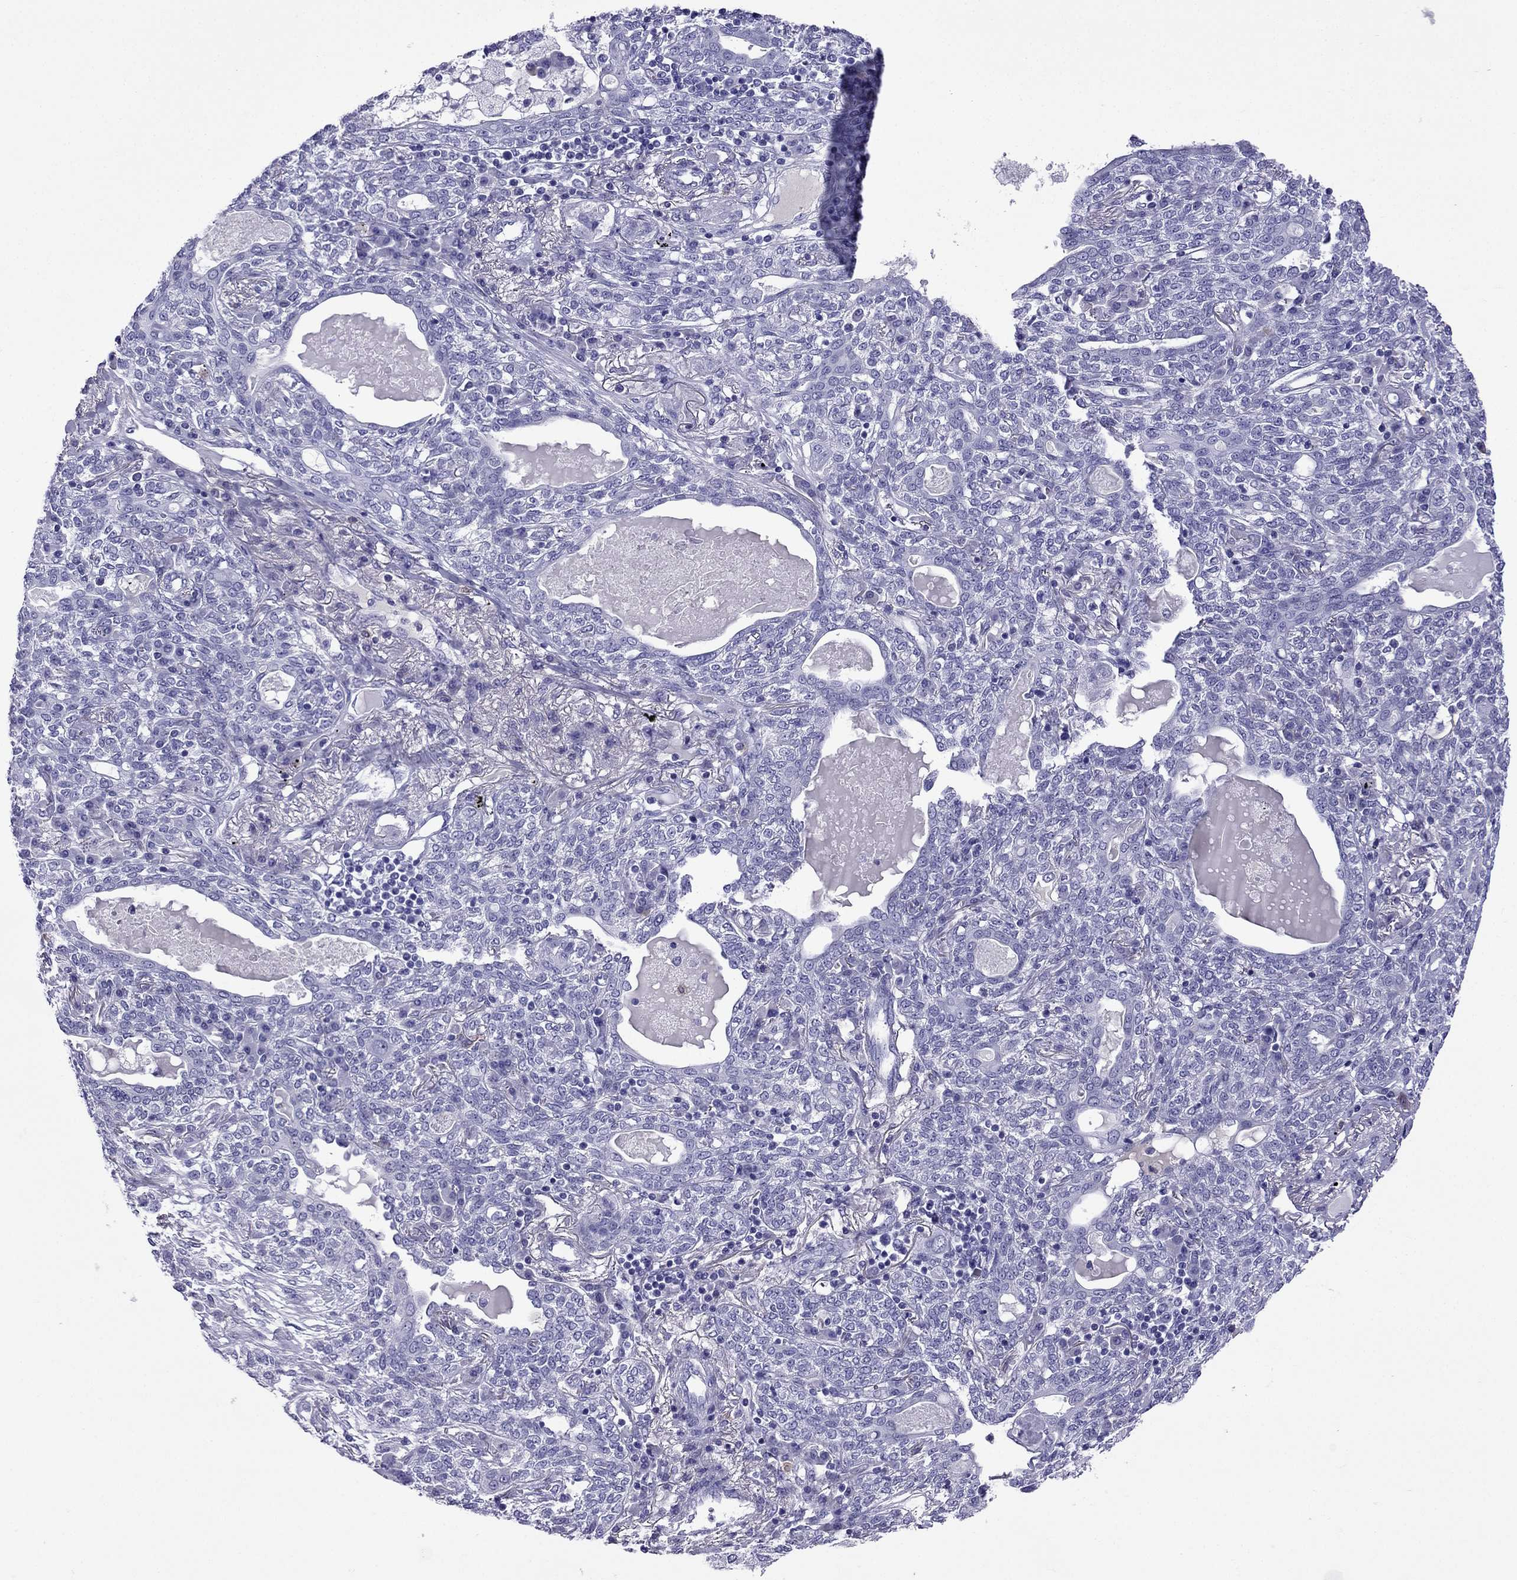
{"staining": {"intensity": "negative", "quantity": "none", "location": "none"}, "tissue": "lung cancer", "cell_type": "Tumor cells", "image_type": "cancer", "snomed": [{"axis": "morphology", "description": "Squamous cell carcinoma, NOS"}, {"axis": "topography", "description": "Lung"}], "caption": "A photomicrograph of squamous cell carcinoma (lung) stained for a protein shows no brown staining in tumor cells.", "gene": "ARR3", "patient": {"sex": "female", "age": 70}}